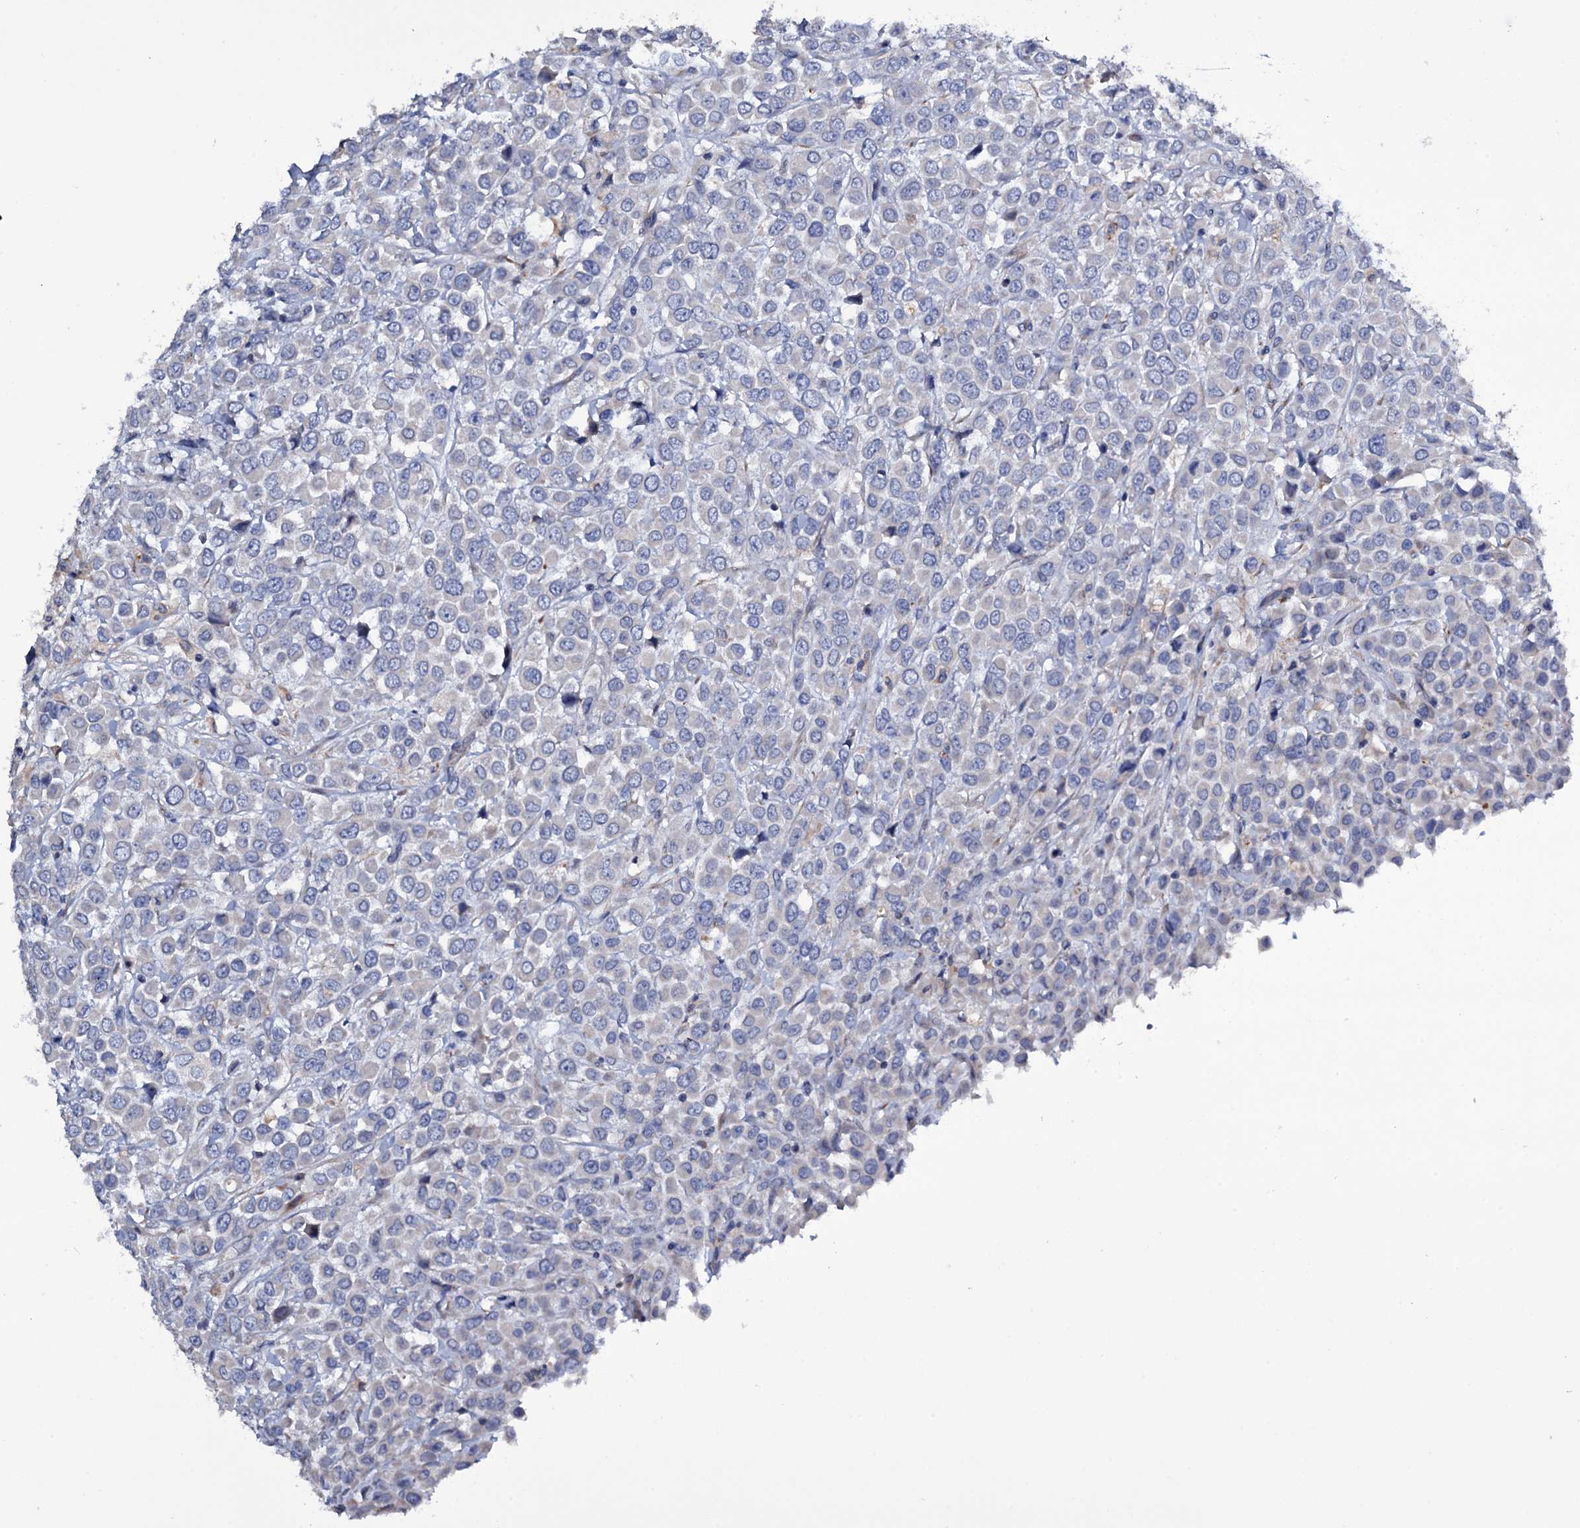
{"staining": {"intensity": "negative", "quantity": "none", "location": "none"}, "tissue": "breast cancer", "cell_type": "Tumor cells", "image_type": "cancer", "snomed": [{"axis": "morphology", "description": "Duct carcinoma"}, {"axis": "topography", "description": "Breast"}], "caption": "Histopathology image shows no protein positivity in tumor cells of breast cancer (intraductal carcinoma) tissue.", "gene": "BCL2L14", "patient": {"sex": "female", "age": 61}}